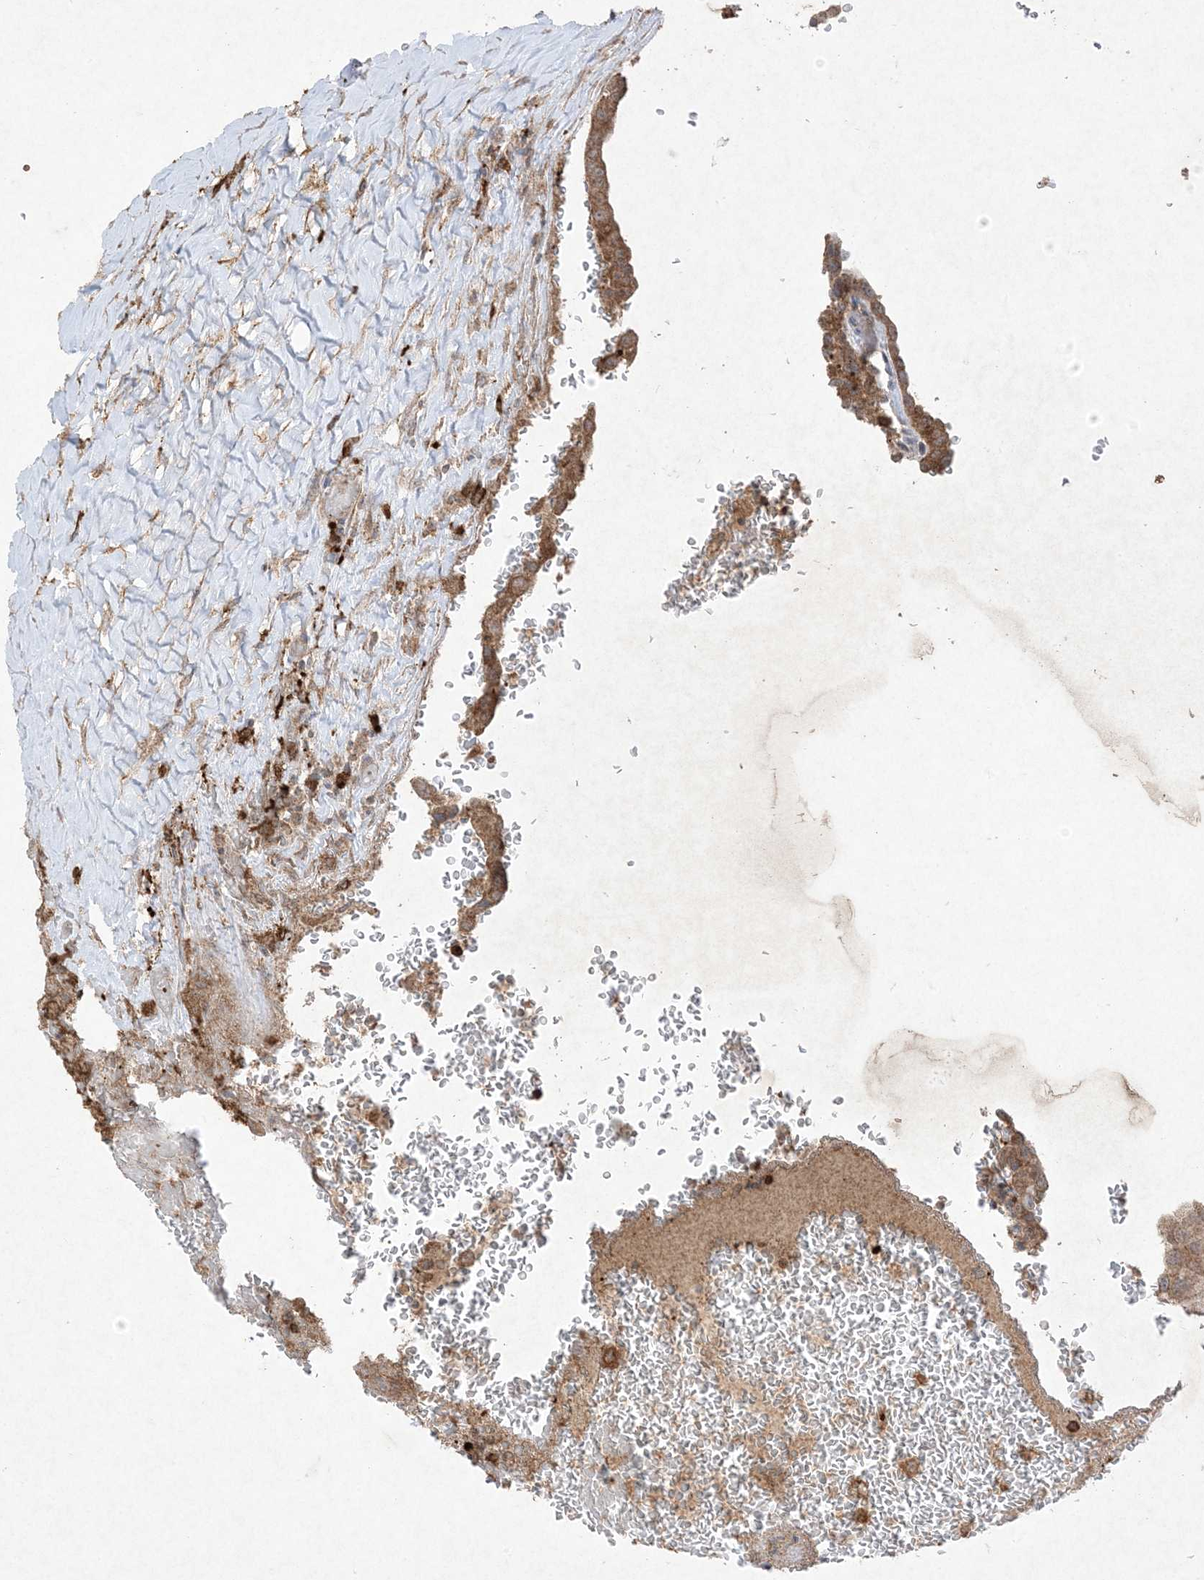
{"staining": {"intensity": "moderate", "quantity": ">75%", "location": "cytoplasmic/membranous"}, "tissue": "thyroid cancer", "cell_type": "Tumor cells", "image_type": "cancer", "snomed": [{"axis": "morphology", "description": "Papillary adenocarcinoma, NOS"}, {"axis": "topography", "description": "Thyroid gland"}], "caption": "High-power microscopy captured an immunohistochemistry (IHC) image of thyroid papillary adenocarcinoma, revealing moderate cytoplasmic/membranous expression in about >75% of tumor cells.", "gene": "UBE2C", "patient": {"sex": "male", "age": 77}}